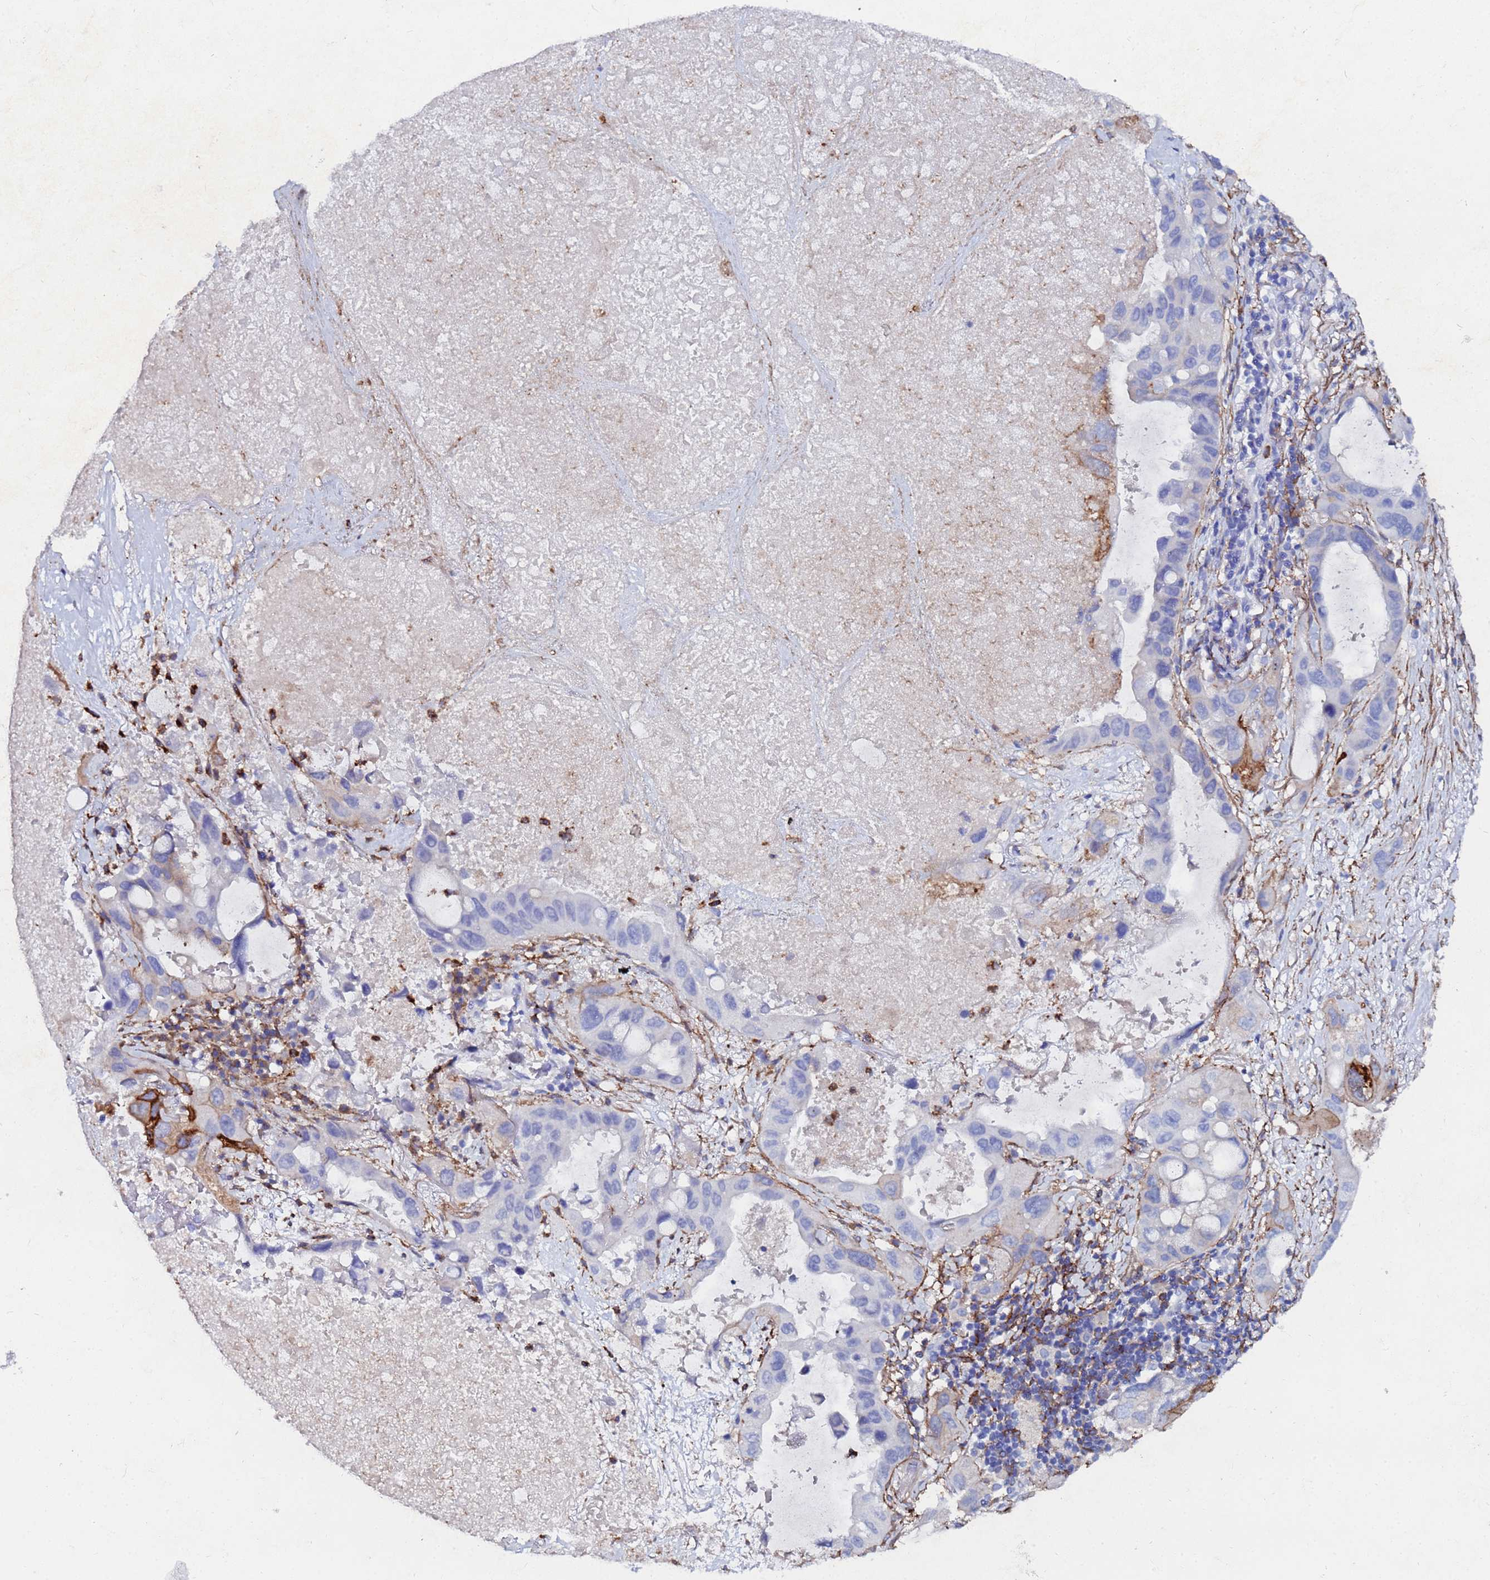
{"staining": {"intensity": "moderate", "quantity": "<25%", "location": "cytoplasmic/membranous"}, "tissue": "lung cancer", "cell_type": "Tumor cells", "image_type": "cancer", "snomed": [{"axis": "morphology", "description": "Squamous cell carcinoma, NOS"}, {"axis": "topography", "description": "Lung"}], "caption": "DAB (3,3'-diaminobenzidine) immunohistochemical staining of squamous cell carcinoma (lung) demonstrates moderate cytoplasmic/membranous protein positivity in about <25% of tumor cells. Nuclei are stained in blue.", "gene": "BASP1", "patient": {"sex": "female", "age": 73}}